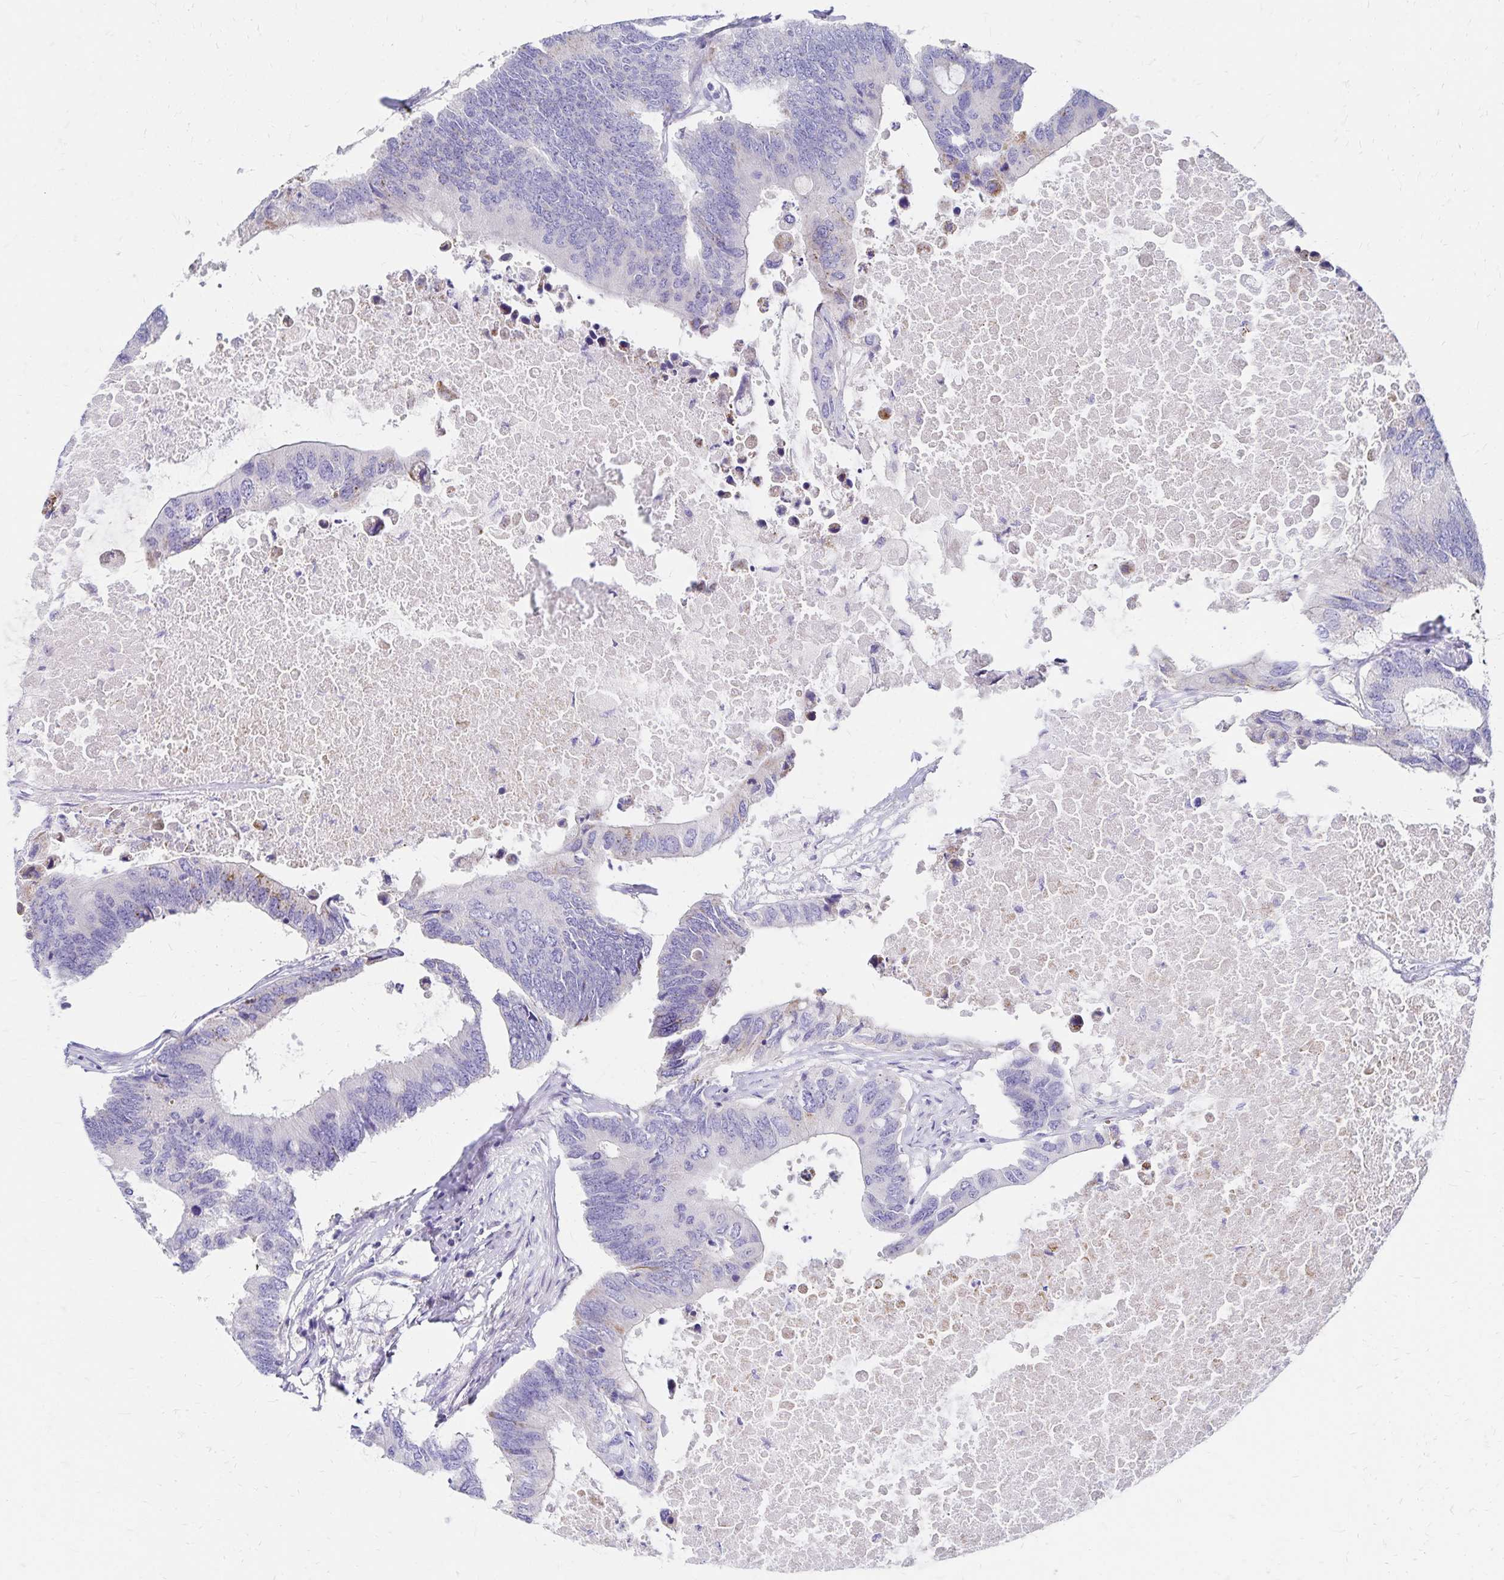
{"staining": {"intensity": "negative", "quantity": "none", "location": "none"}, "tissue": "colorectal cancer", "cell_type": "Tumor cells", "image_type": "cancer", "snomed": [{"axis": "morphology", "description": "Adenocarcinoma, NOS"}, {"axis": "topography", "description": "Colon"}], "caption": "A micrograph of adenocarcinoma (colorectal) stained for a protein displays no brown staining in tumor cells.", "gene": "NECAP1", "patient": {"sex": "male", "age": 71}}